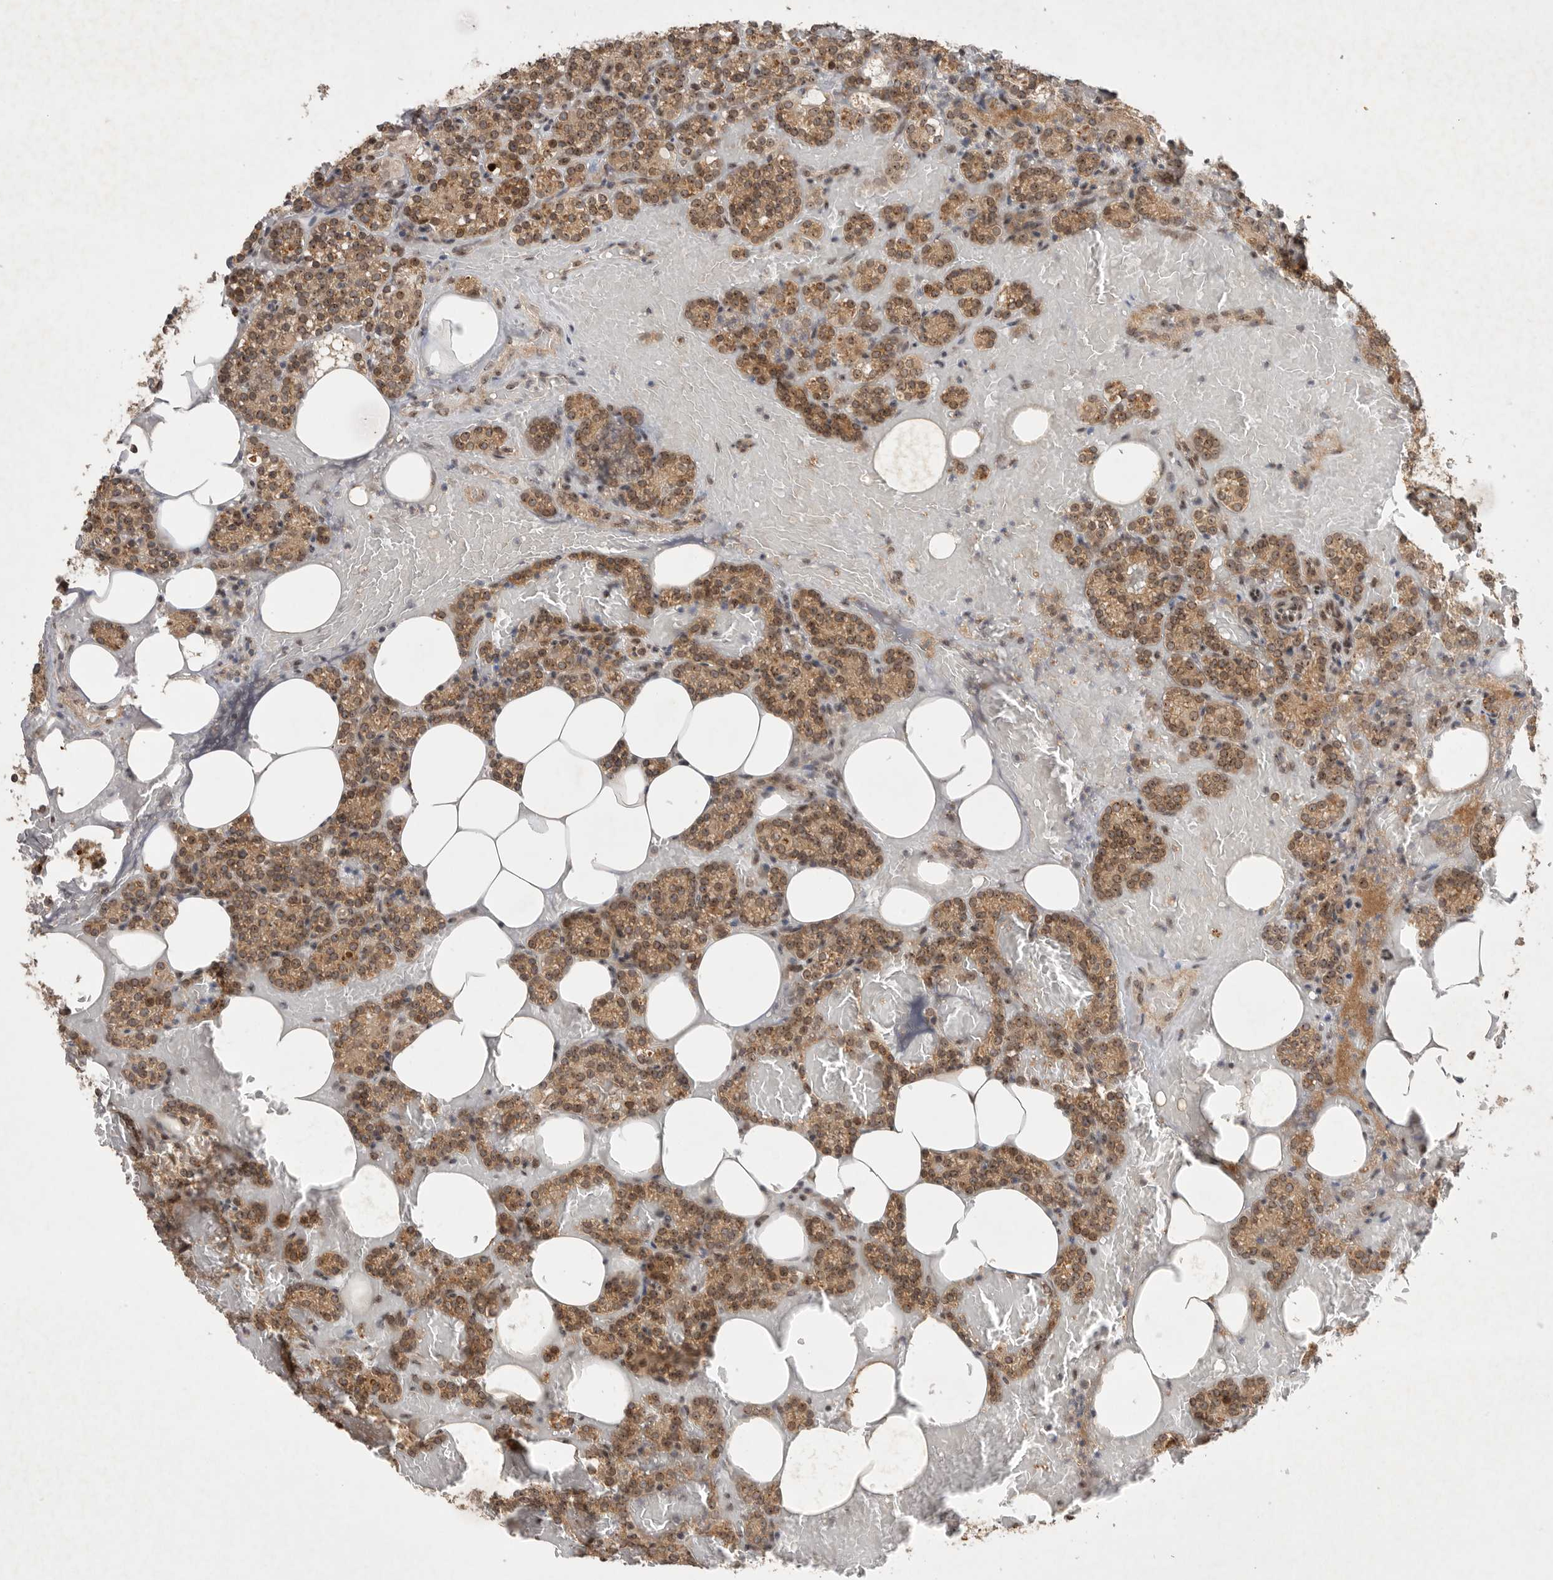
{"staining": {"intensity": "moderate", "quantity": ">75%", "location": "cytoplasmic/membranous,nuclear"}, "tissue": "parathyroid gland", "cell_type": "Glandular cells", "image_type": "normal", "snomed": [{"axis": "morphology", "description": "Normal tissue, NOS"}, {"axis": "topography", "description": "Parathyroid gland"}], "caption": "The image reveals a brown stain indicating the presence of a protein in the cytoplasmic/membranous,nuclear of glandular cells in parathyroid gland. (DAB (3,3'-diaminobenzidine) IHC, brown staining for protein, blue staining for nuclei).", "gene": "LEMD3", "patient": {"sex": "female", "age": 78}}